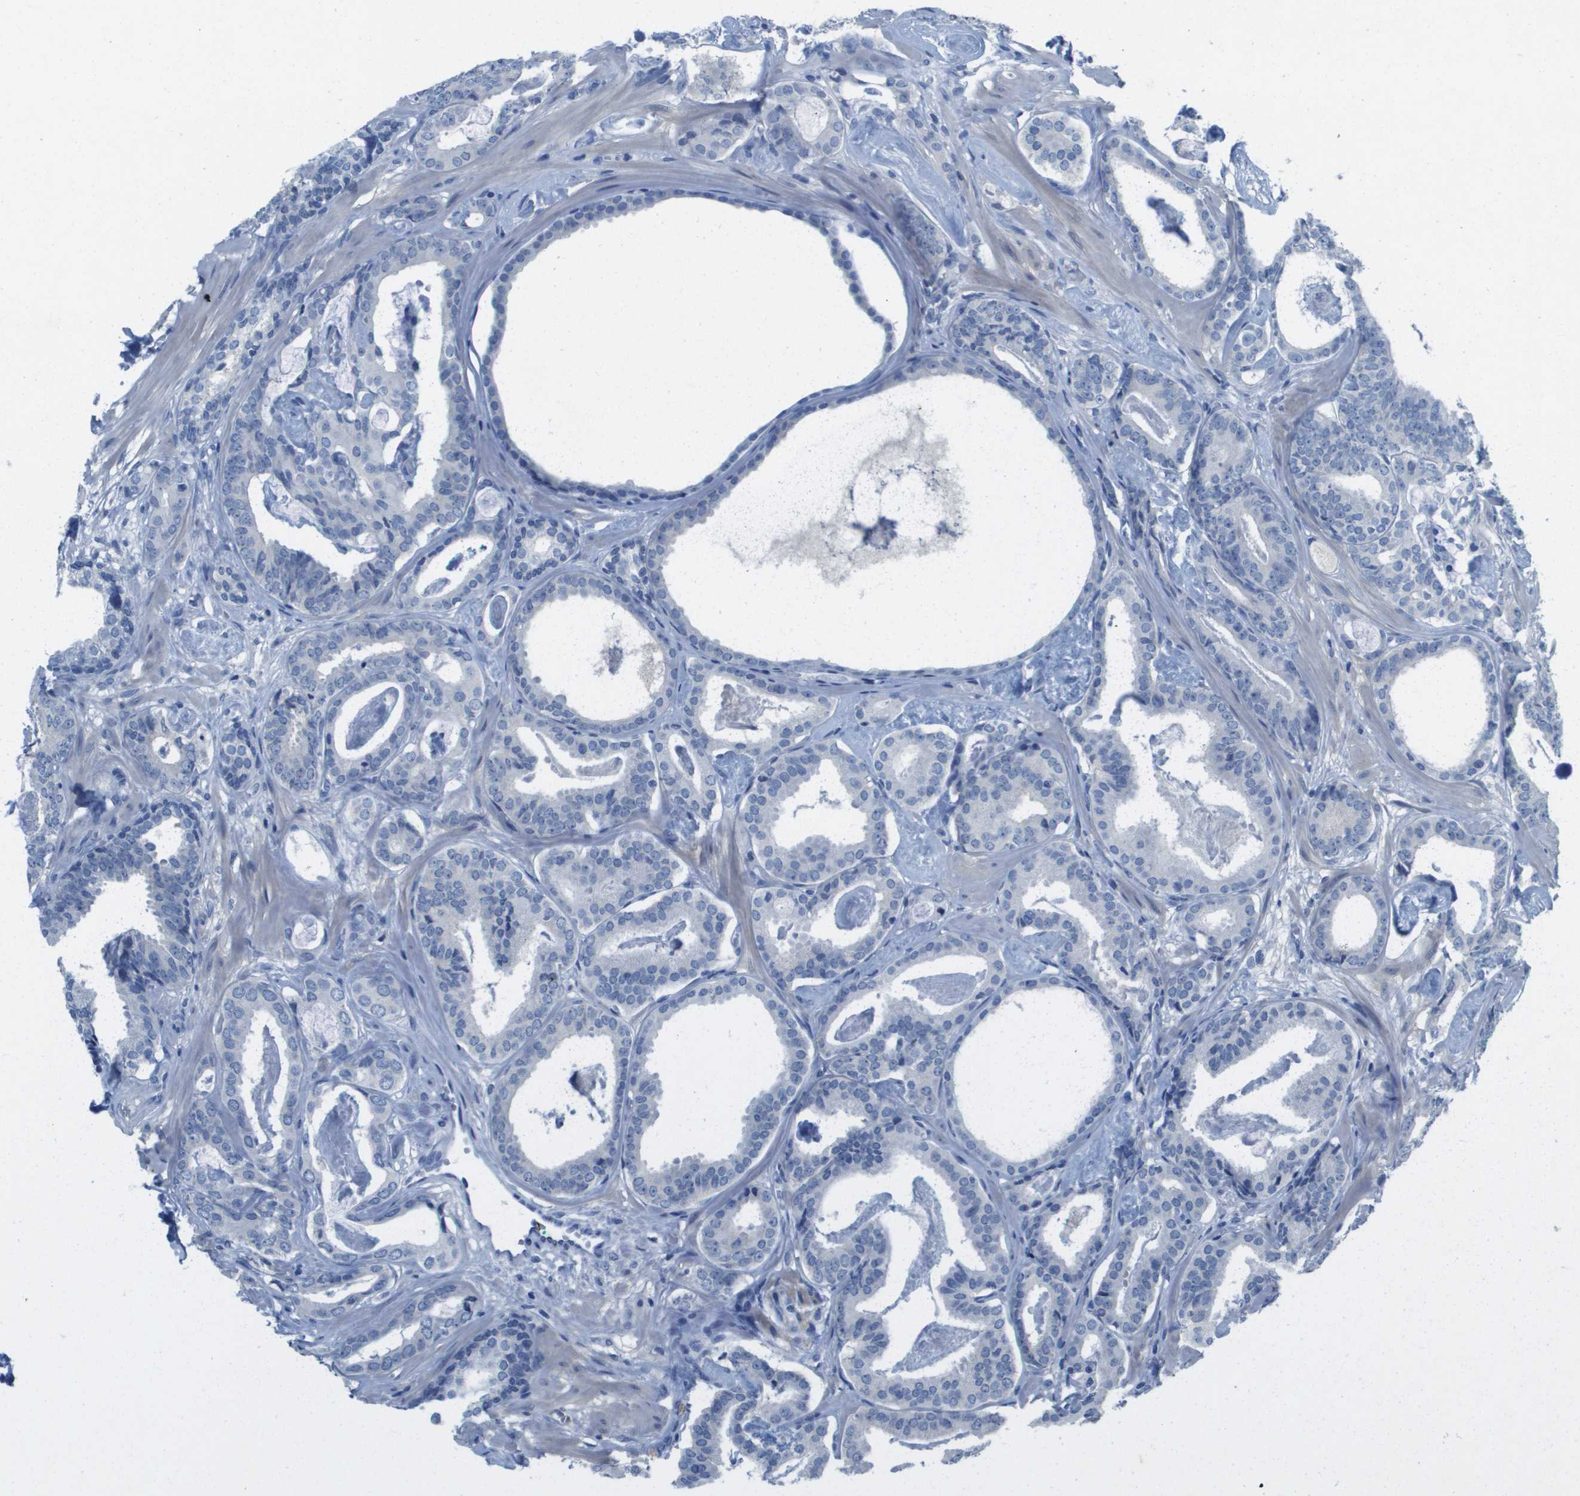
{"staining": {"intensity": "negative", "quantity": "none", "location": "none"}, "tissue": "prostate cancer", "cell_type": "Tumor cells", "image_type": "cancer", "snomed": [{"axis": "morphology", "description": "Adenocarcinoma, Low grade"}, {"axis": "topography", "description": "Prostate"}], "caption": "Tumor cells show no significant protein staining in prostate cancer.", "gene": "NCS1", "patient": {"sex": "male", "age": 53}}